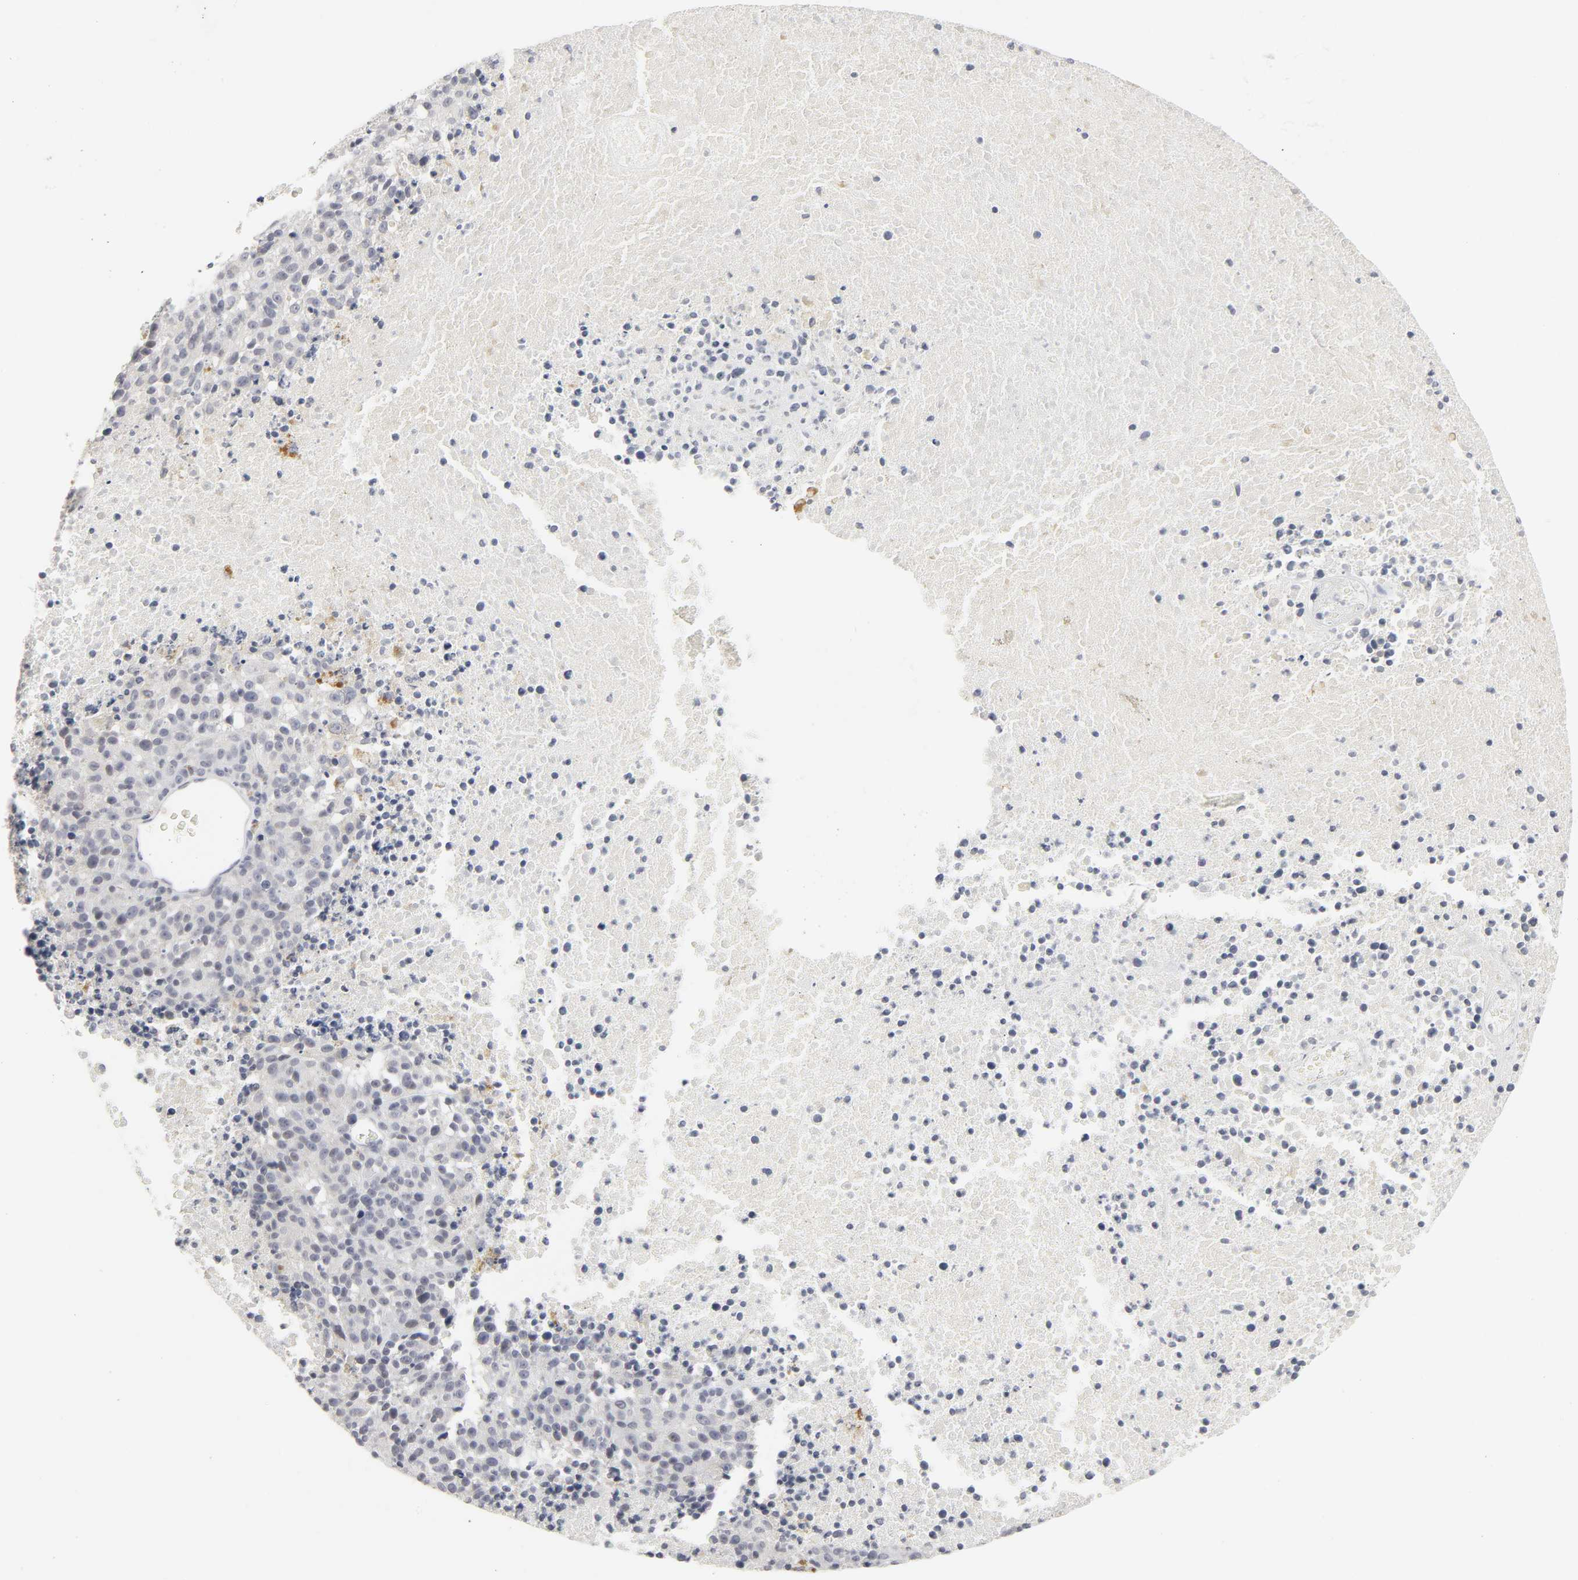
{"staining": {"intensity": "negative", "quantity": "none", "location": "none"}, "tissue": "melanoma", "cell_type": "Tumor cells", "image_type": "cancer", "snomed": [{"axis": "morphology", "description": "Malignant melanoma, Metastatic site"}, {"axis": "topography", "description": "Cerebral cortex"}], "caption": "Immunohistochemical staining of human malignant melanoma (metastatic site) reveals no significant positivity in tumor cells.", "gene": "TCAP", "patient": {"sex": "female", "age": 52}}